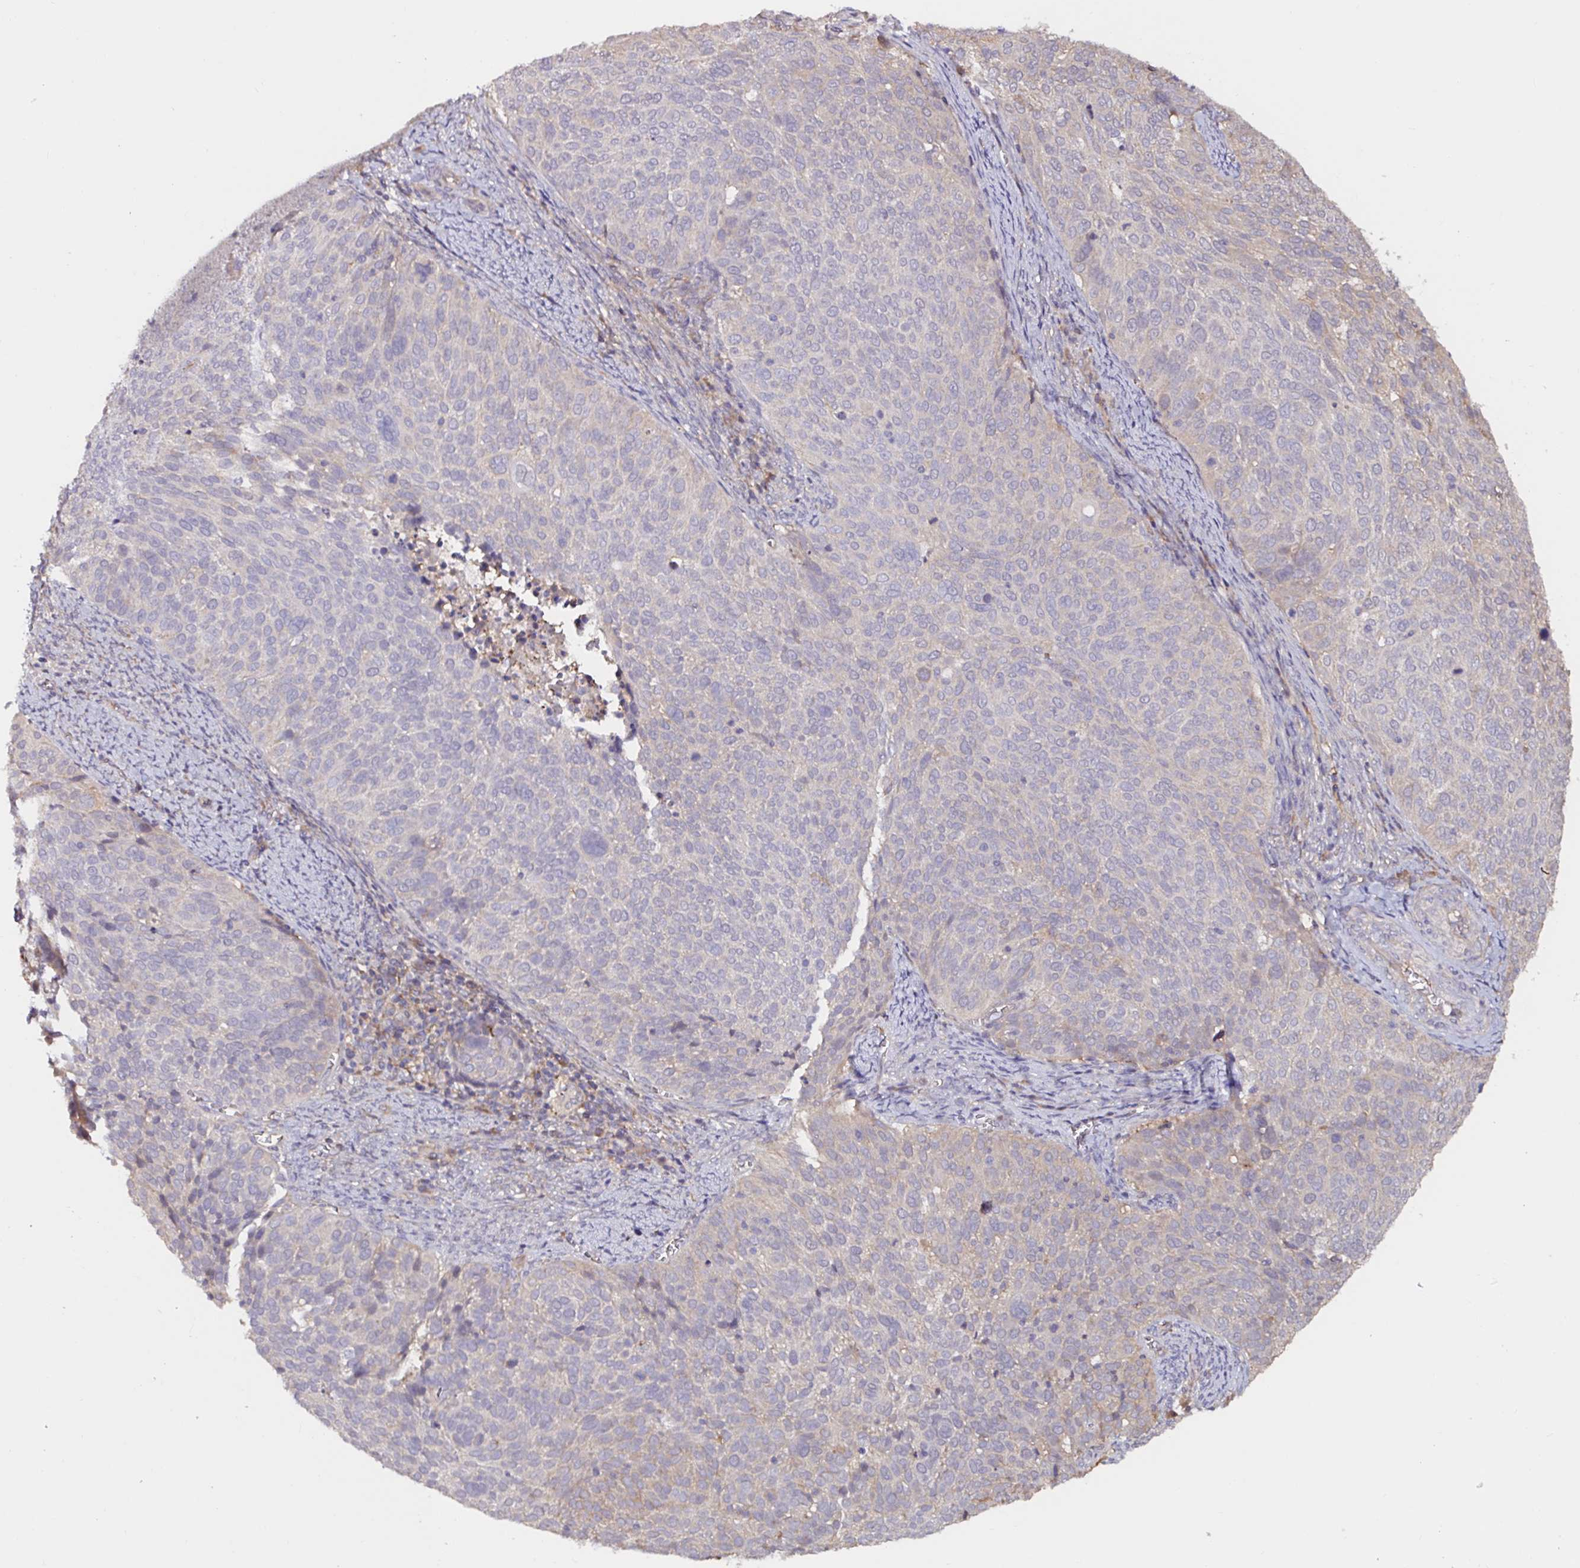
{"staining": {"intensity": "negative", "quantity": "none", "location": "none"}, "tissue": "cervical cancer", "cell_type": "Tumor cells", "image_type": "cancer", "snomed": [{"axis": "morphology", "description": "Squamous cell carcinoma, NOS"}, {"axis": "topography", "description": "Cervix"}], "caption": "Immunohistochemistry (IHC) photomicrograph of neoplastic tissue: human cervical squamous cell carcinoma stained with DAB (3,3'-diaminobenzidine) reveals no significant protein positivity in tumor cells.", "gene": "RSRP1", "patient": {"sex": "female", "age": 39}}